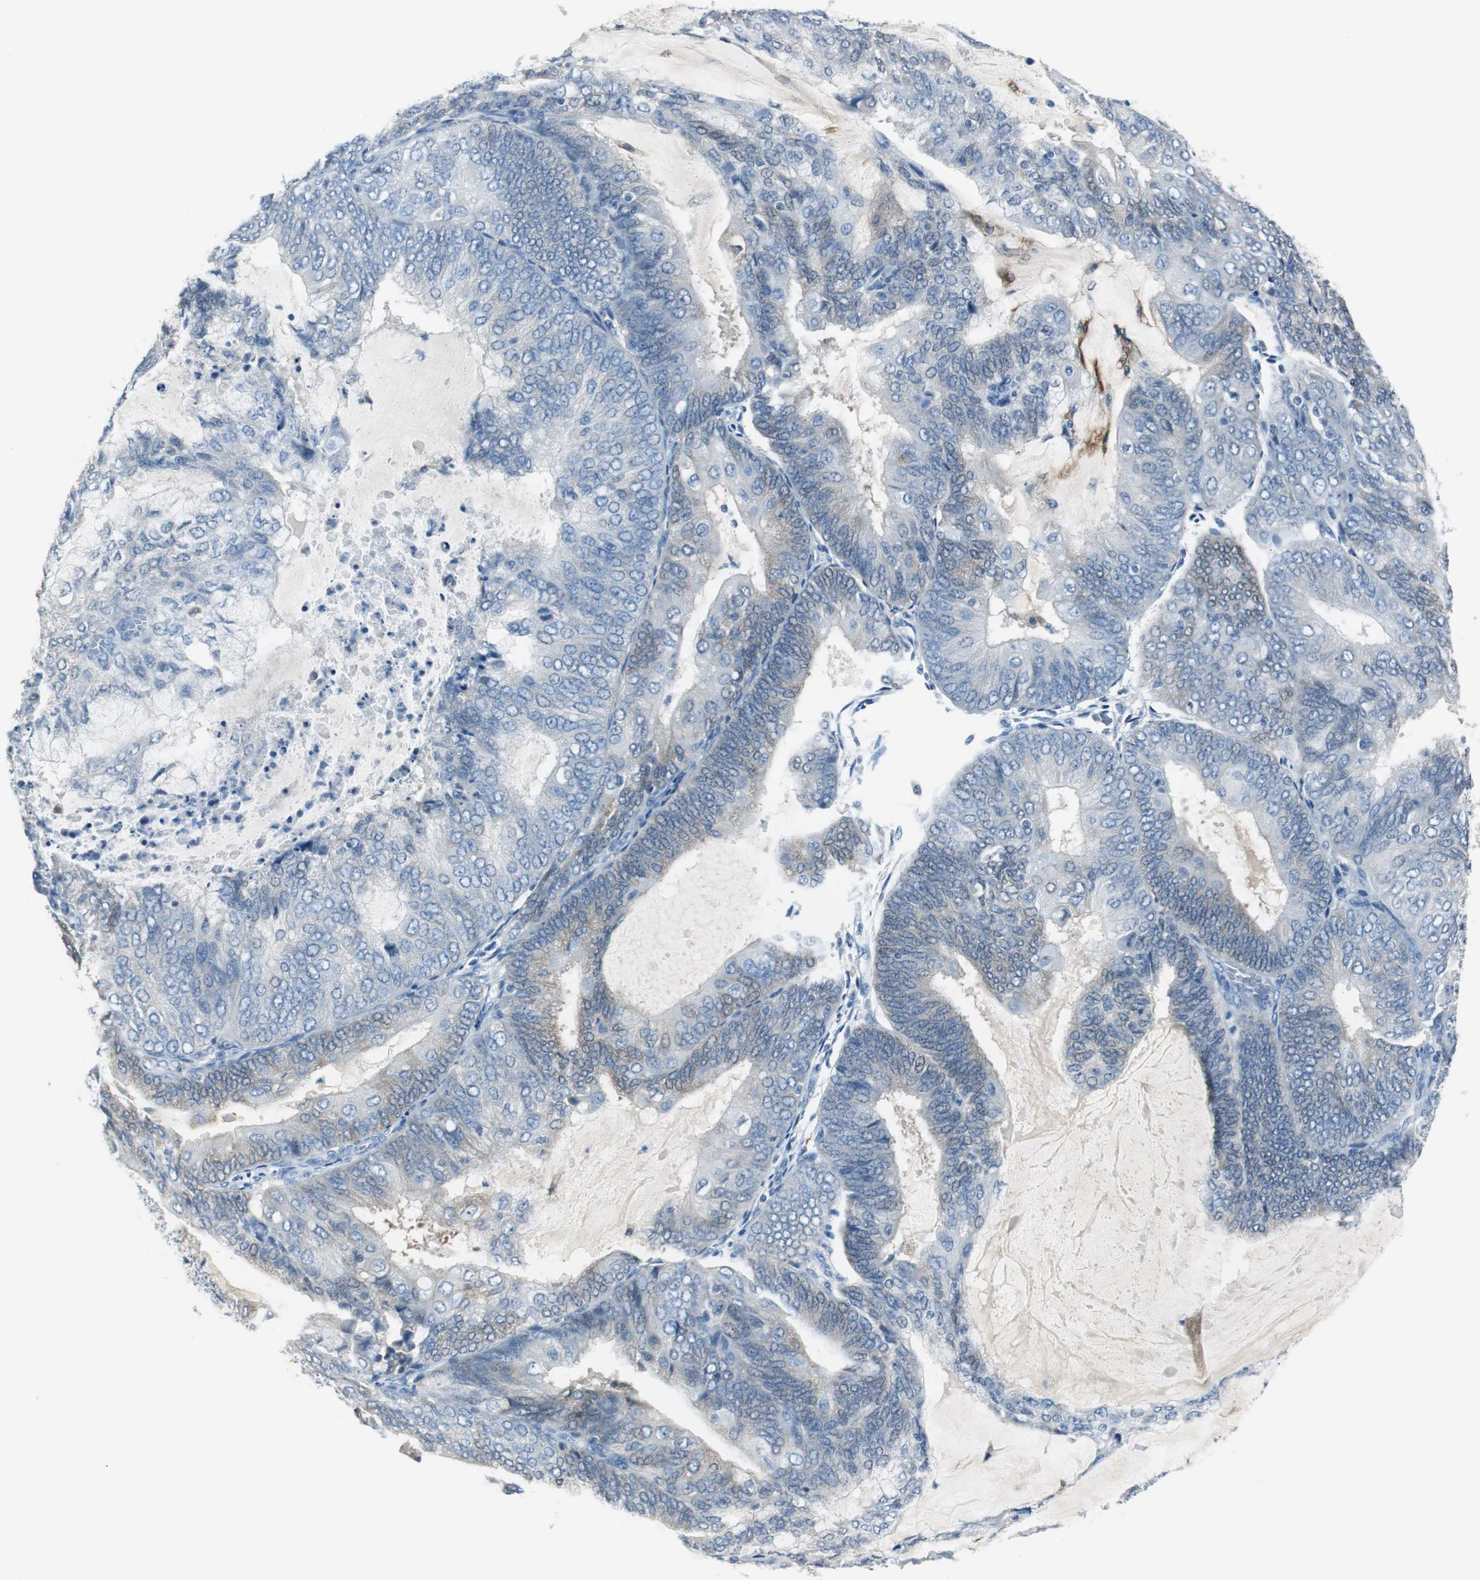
{"staining": {"intensity": "weak", "quantity": "<25%", "location": "cytoplasmic/membranous"}, "tissue": "endometrial cancer", "cell_type": "Tumor cells", "image_type": "cancer", "snomed": [{"axis": "morphology", "description": "Adenocarcinoma, NOS"}, {"axis": "topography", "description": "Endometrium"}], "caption": "Protein analysis of endometrial cancer (adenocarcinoma) displays no significant expression in tumor cells.", "gene": "FBP1", "patient": {"sex": "female", "age": 81}}